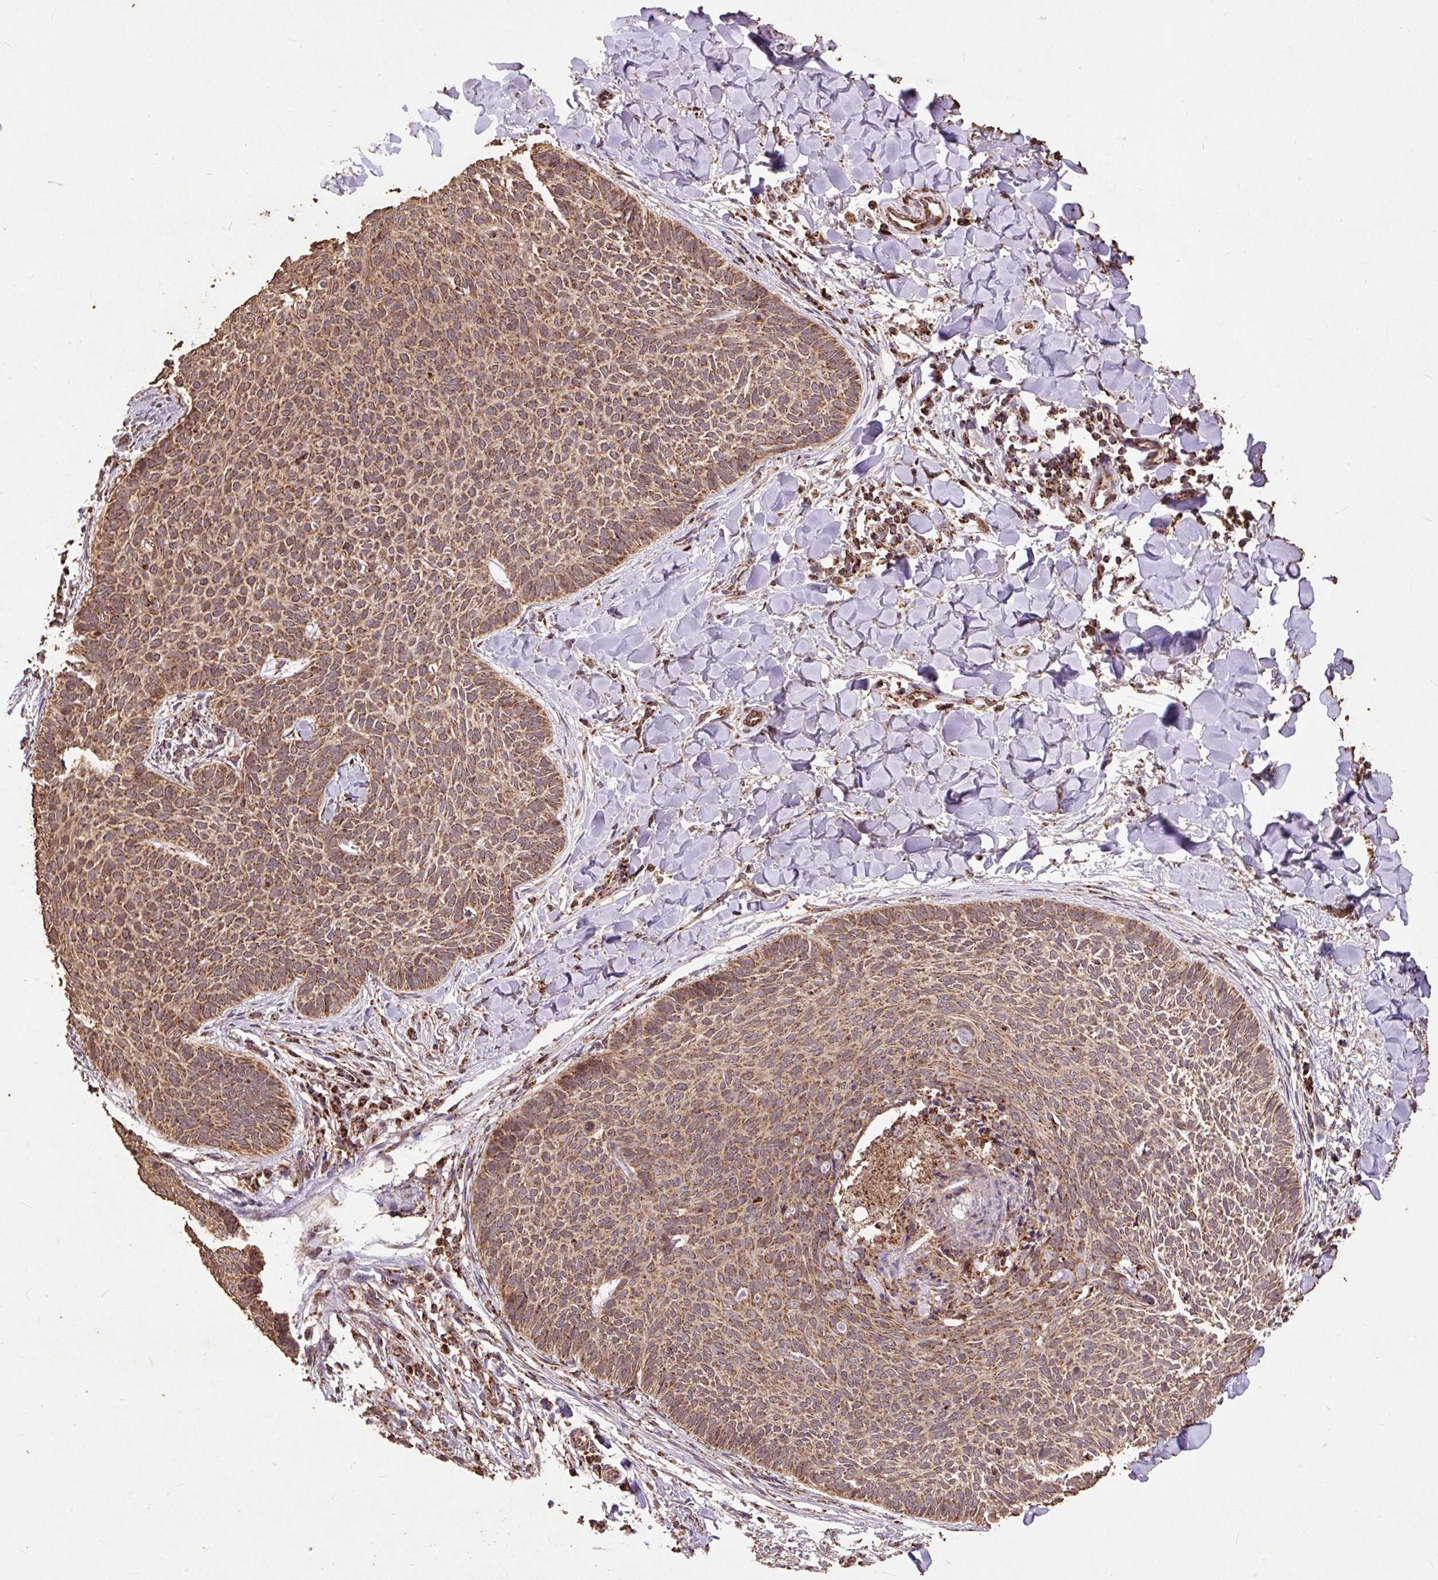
{"staining": {"intensity": "moderate", "quantity": ">75%", "location": "cytoplasmic/membranous"}, "tissue": "skin cancer", "cell_type": "Tumor cells", "image_type": "cancer", "snomed": [{"axis": "morphology", "description": "Normal tissue, NOS"}, {"axis": "morphology", "description": "Basal cell carcinoma"}, {"axis": "topography", "description": "Skin"}], "caption": "Brown immunohistochemical staining in skin cancer (basal cell carcinoma) shows moderate cytoplasmic/membranous staining in about >75% of tumor cells.", "gene": "ATP5F1A", "patient": {"sex": "male", "age": 50}}